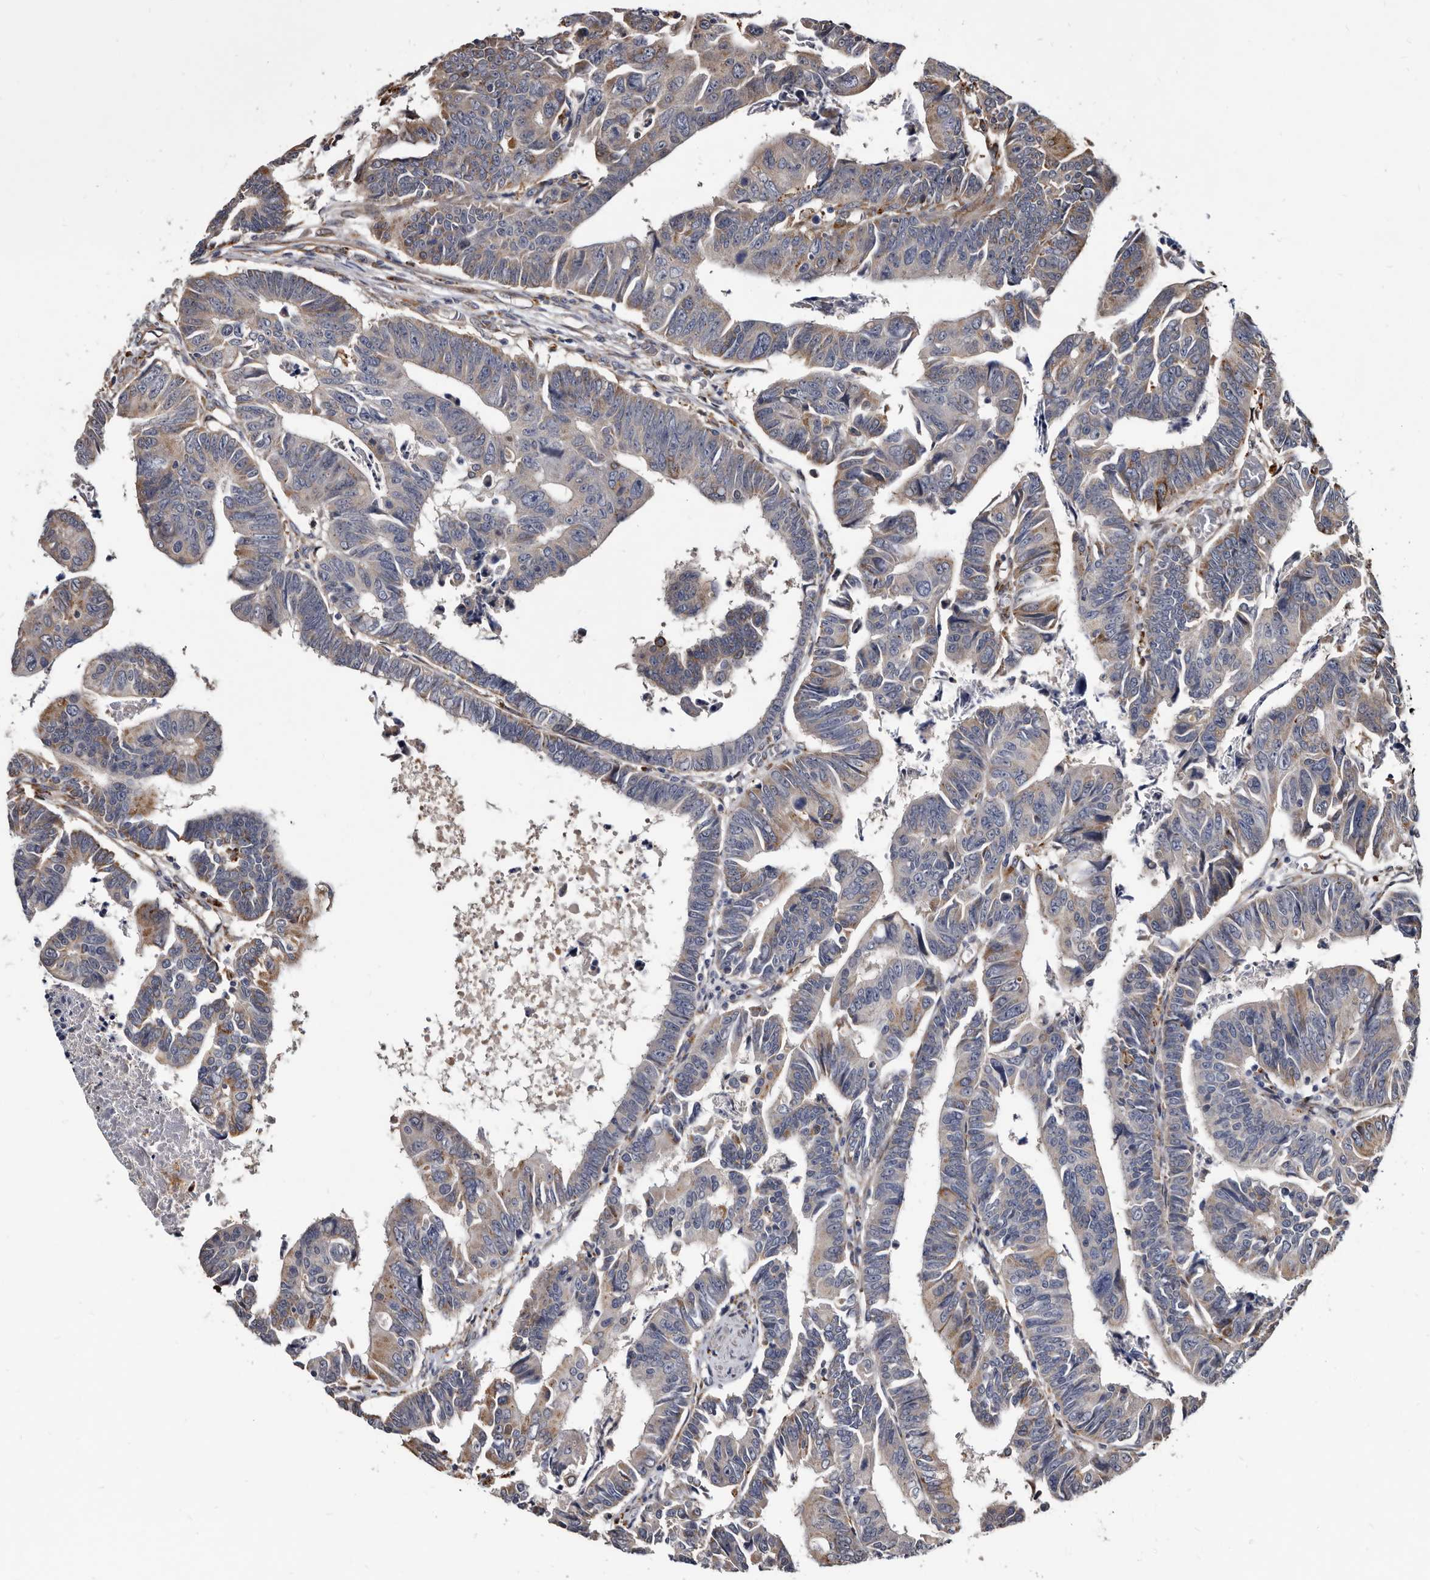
{"staining": {"intensity": "weak", "quantity": "25%-75%", "location": "cytoplasmic/membranous"}, "tissue": "colorectal cancer", "cell_type": "Tumor cells", "image_type": "cancer", "snomed": [{"axis": "morphology", "description": "Adenocarcinoma, NOS"}, {"axis": "topography", "description": "Rectum"}], "caption": "Protein staining of colorectal cancer (adenocarcinoma) tissue displays weak cytoplasmic/membranous expression in approximately 25%-75% of tumor cells.", "gene": "CTSA", "patient": {"sex": "female", "age": 65}}